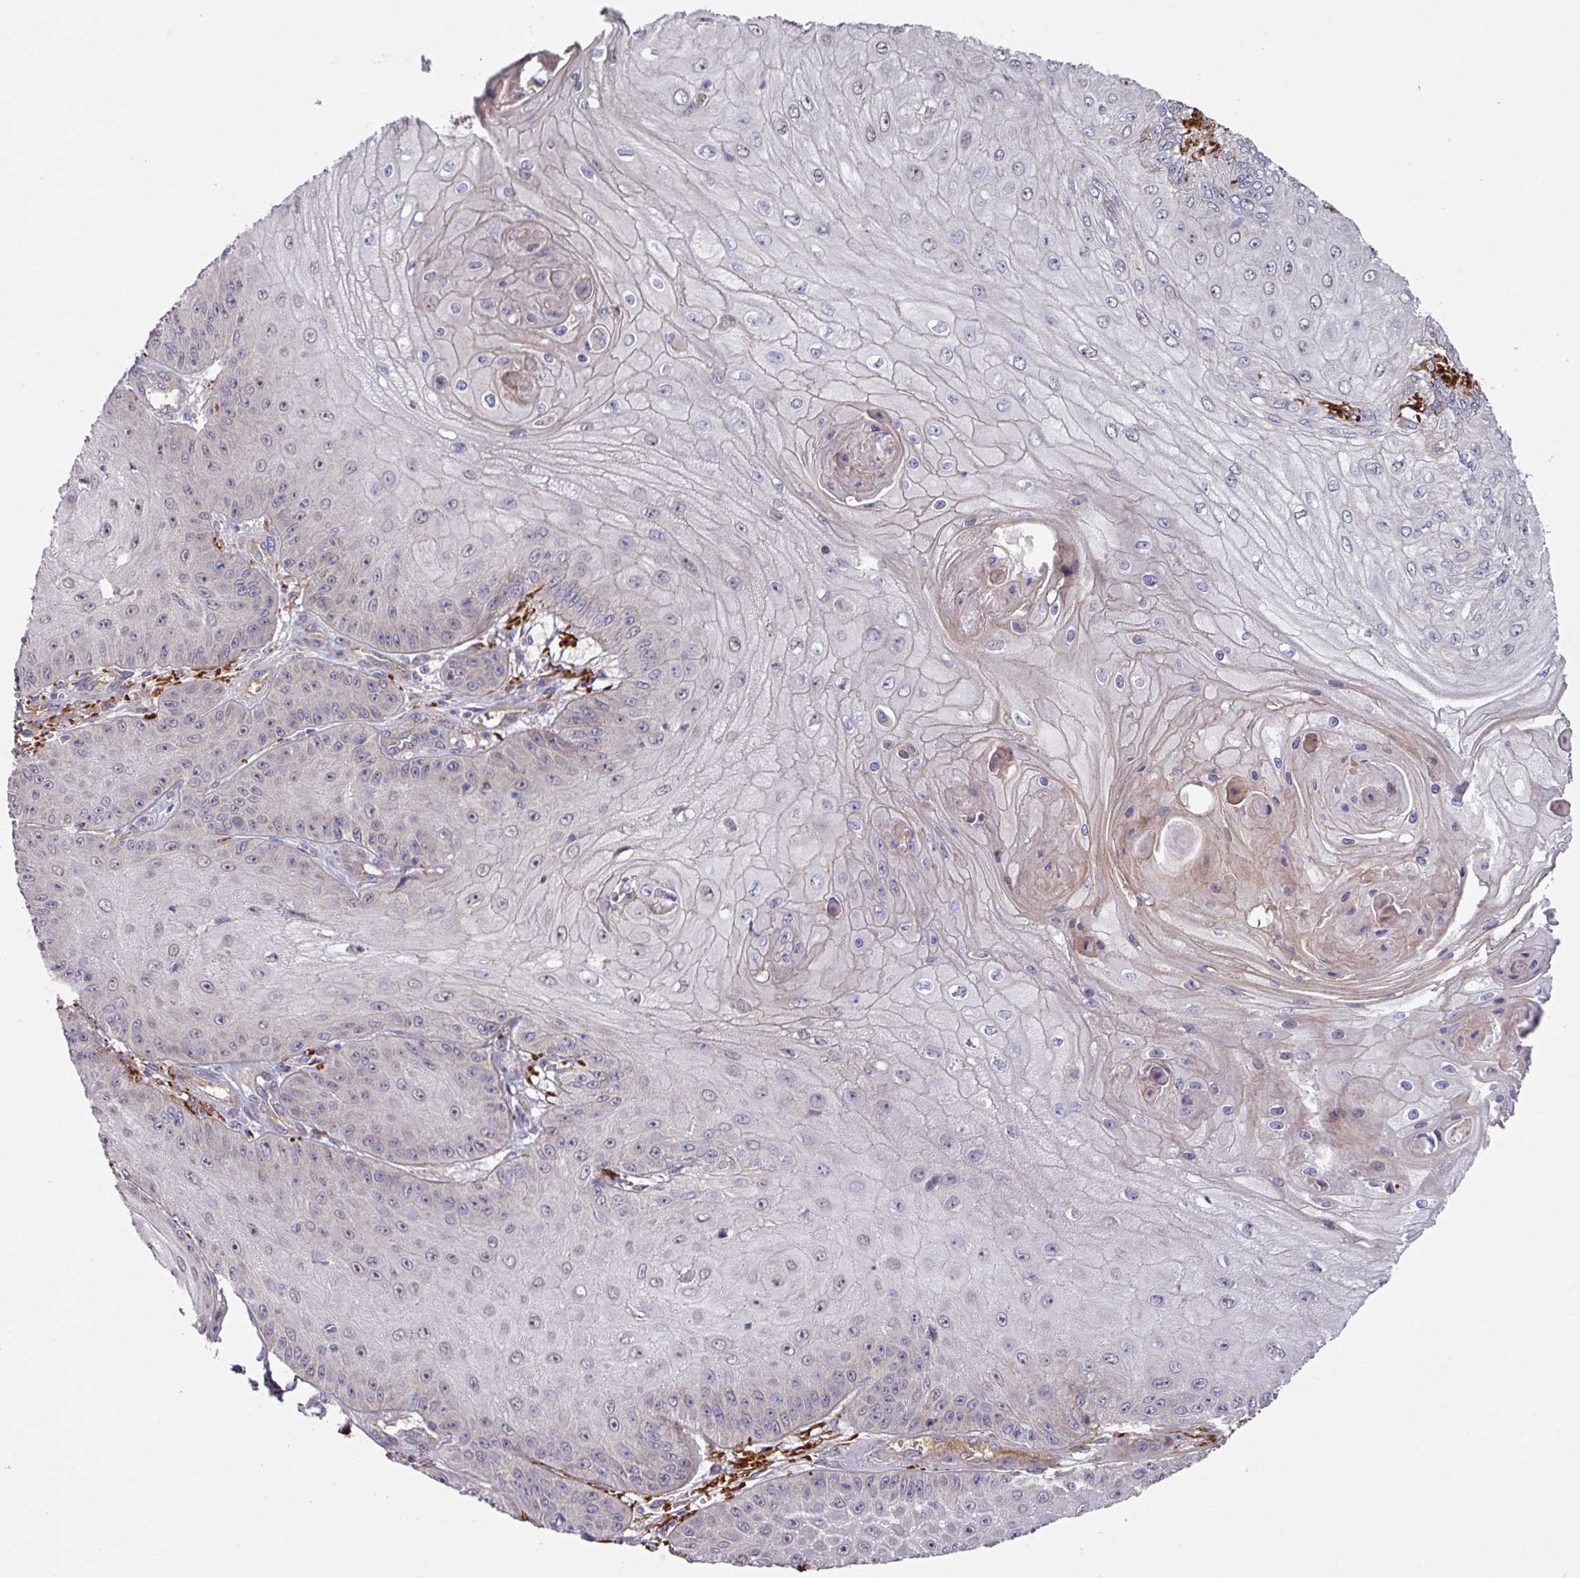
{"staining": {"intensity": "negative", "quantity": "none", "location": "none"}, "tissue": "skin cancer", "cell_type": "Tumor cells", "image_type": "cancer", "snomed": [{"axis": "morphology", "description": "Squamous cell carcinoma, NOS"}, {"axis": "topography", "description": "Skin"}], "caption": "Image shows no significant protein expression in tumor cells of skin cancer. (DAB immunohistochemistry (IHC) visualized using brightfield microscopy, high magnification).", "gene": "DCAF12L2", "patient": {"sex": "male", "age": 70}}